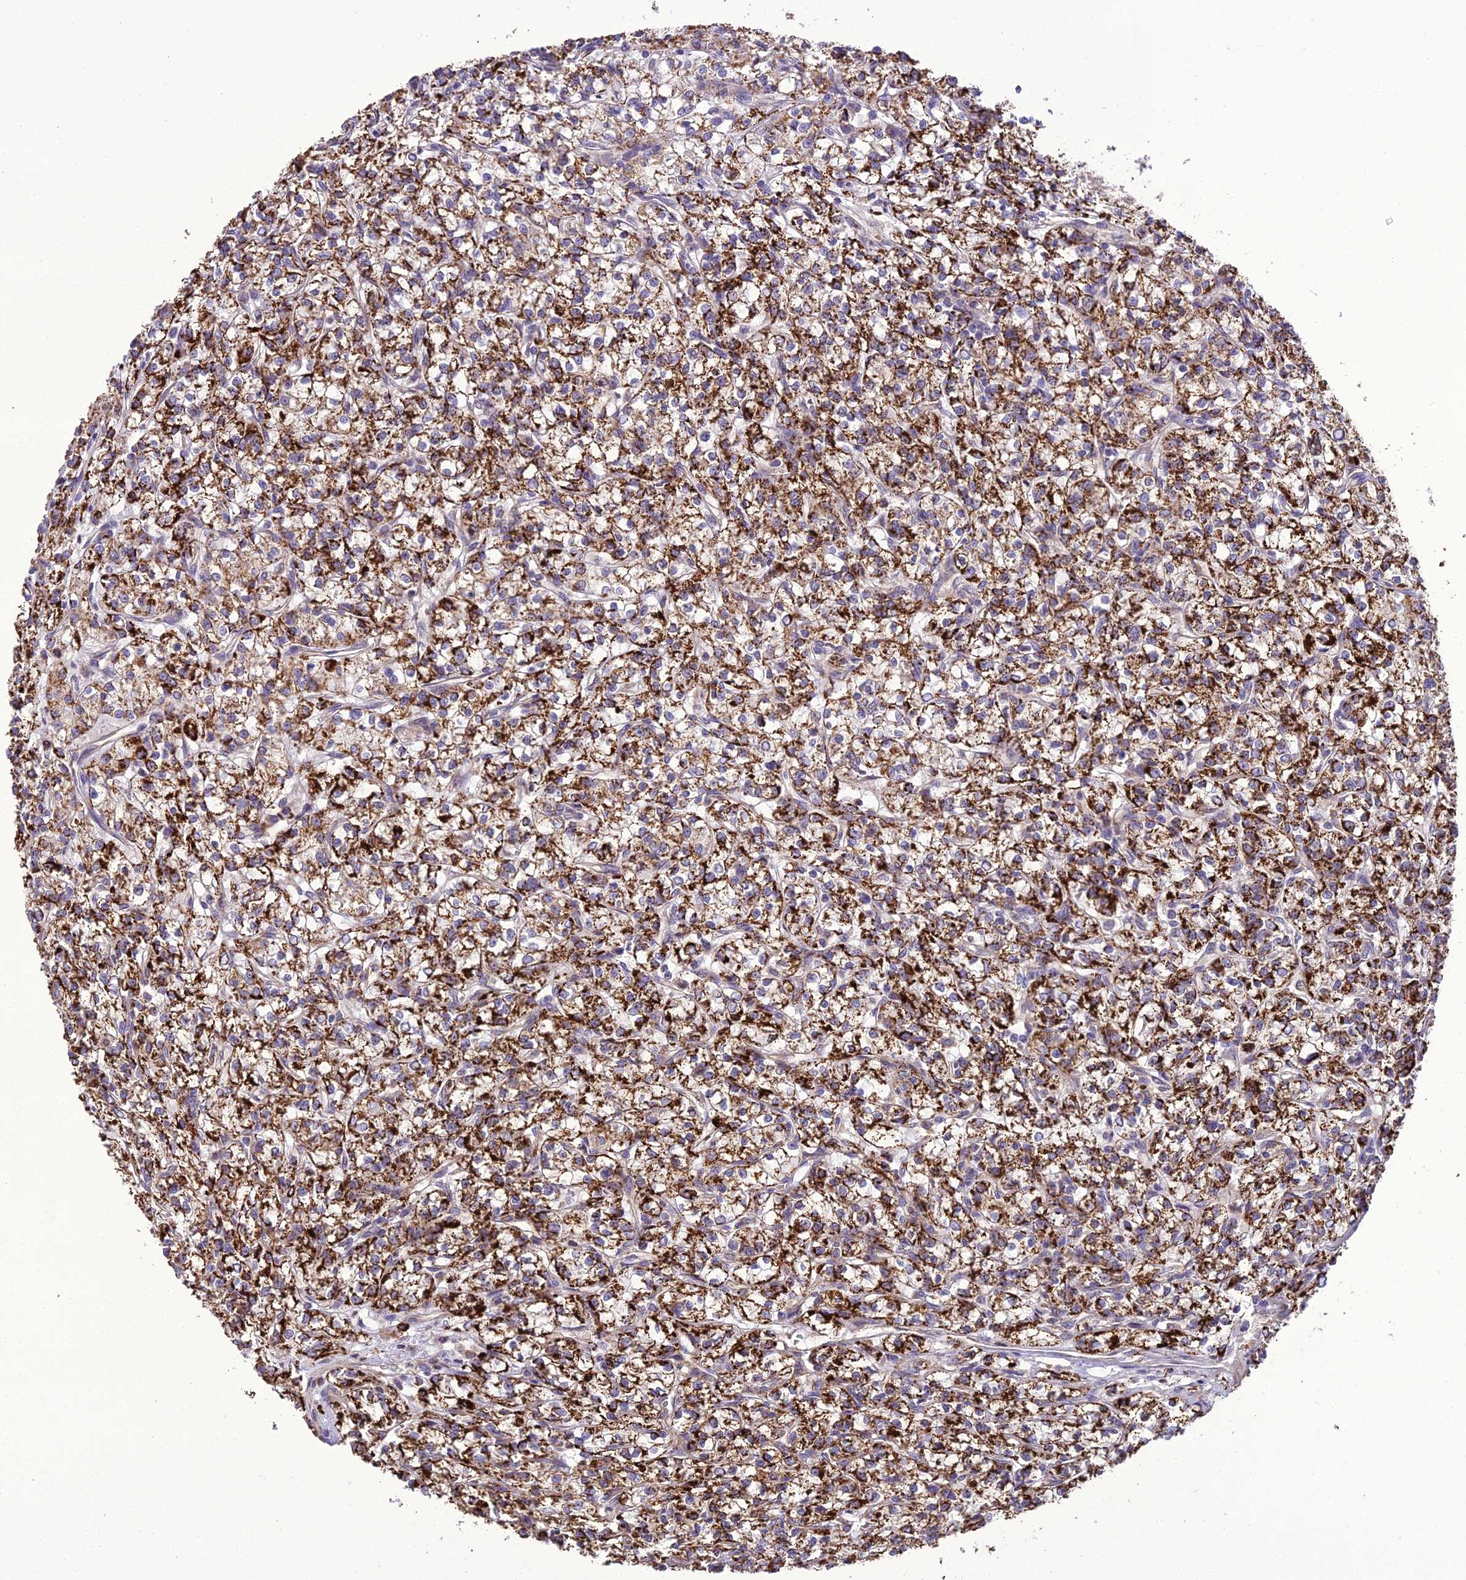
{"staining": {"intensity": "strong", "quantity": "25%-75%", "location": "cytoplasmic/membranous"}, "tissue": "renal cancer", "cell_type": "Tumor cells", "image_type": "cancer", "snomed": [{"axis": "morphology", "description": "Adenocarcinoma, NOS"}, {"axis": "topography", "description": "Kidney"}], "caption": "High-power microscopy captured an IHC histopathology image of adenocarcinoma (renal), revealing strong cytoplasmic/membranous staining in approximately 25%-75% of tumor cells. (Stains: DAB in brown, nuclei in blue, Microscopy: brightfield microscopy at high magnification).", "gene": "TBC1D24", "patient": {"sex": "female", "age": 59}}